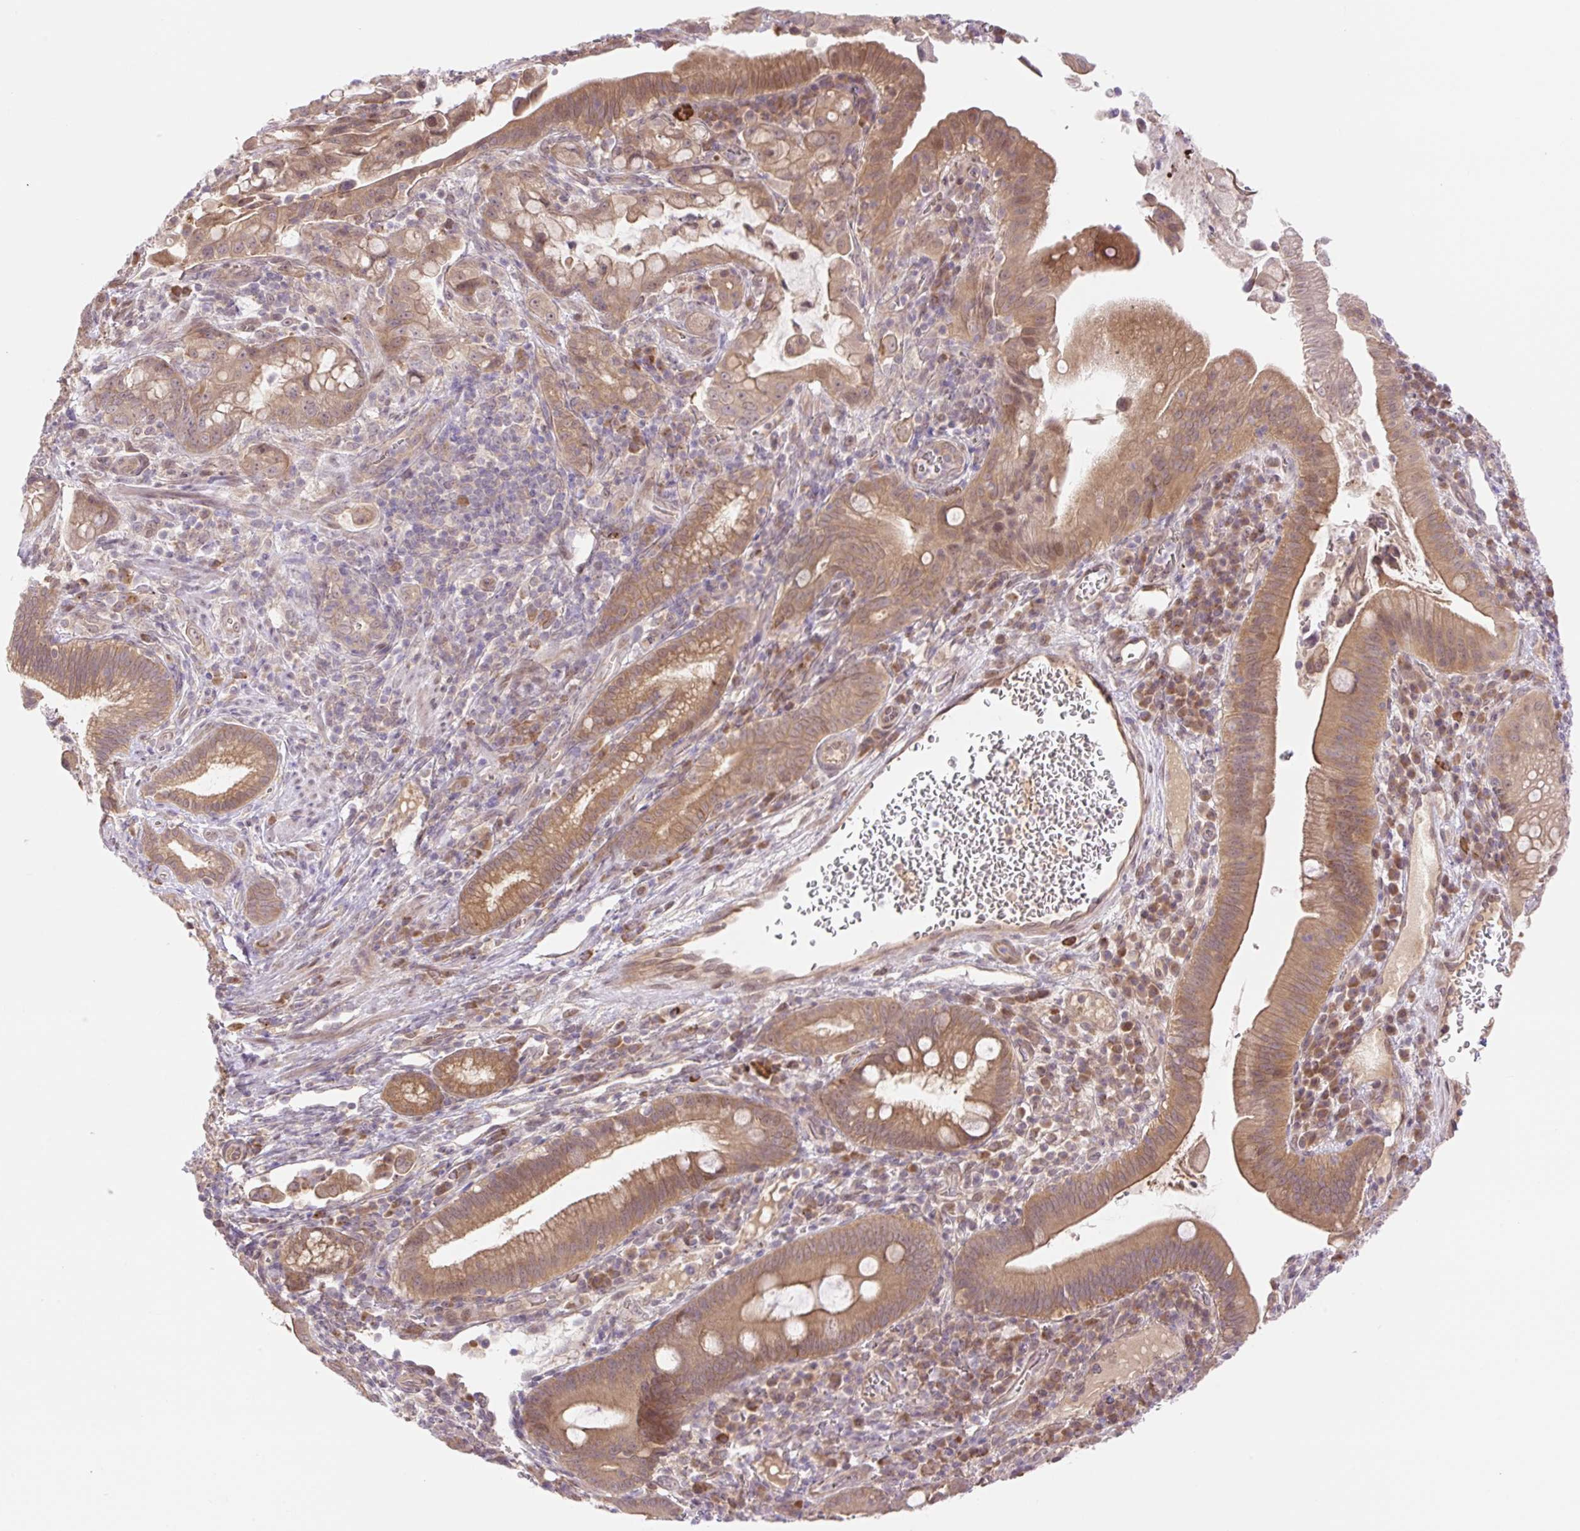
{"staining": {"intensity": "moderate", "quantity": ">75%", "location": "cytoplasmic/membranous,nuclear"}, "tissue": "pancreatic cancer", "cell_type": "Tumor cells", "image_type": "cancer", "snomed": [{"axis": "morphology", "description": "Adenocarcinoma, NOS"}, {"axis": "topography", "description": "Pancreas"}], "caption": "Adenocarcinoma (pancreatic) stained with immunohistochemistry shows moderate cytoplasmic/membranous and nuclear expression in approximately >75% of tumor cells.", "gene": "VPS25", "patient": {"sex": "male", "age": 68}}